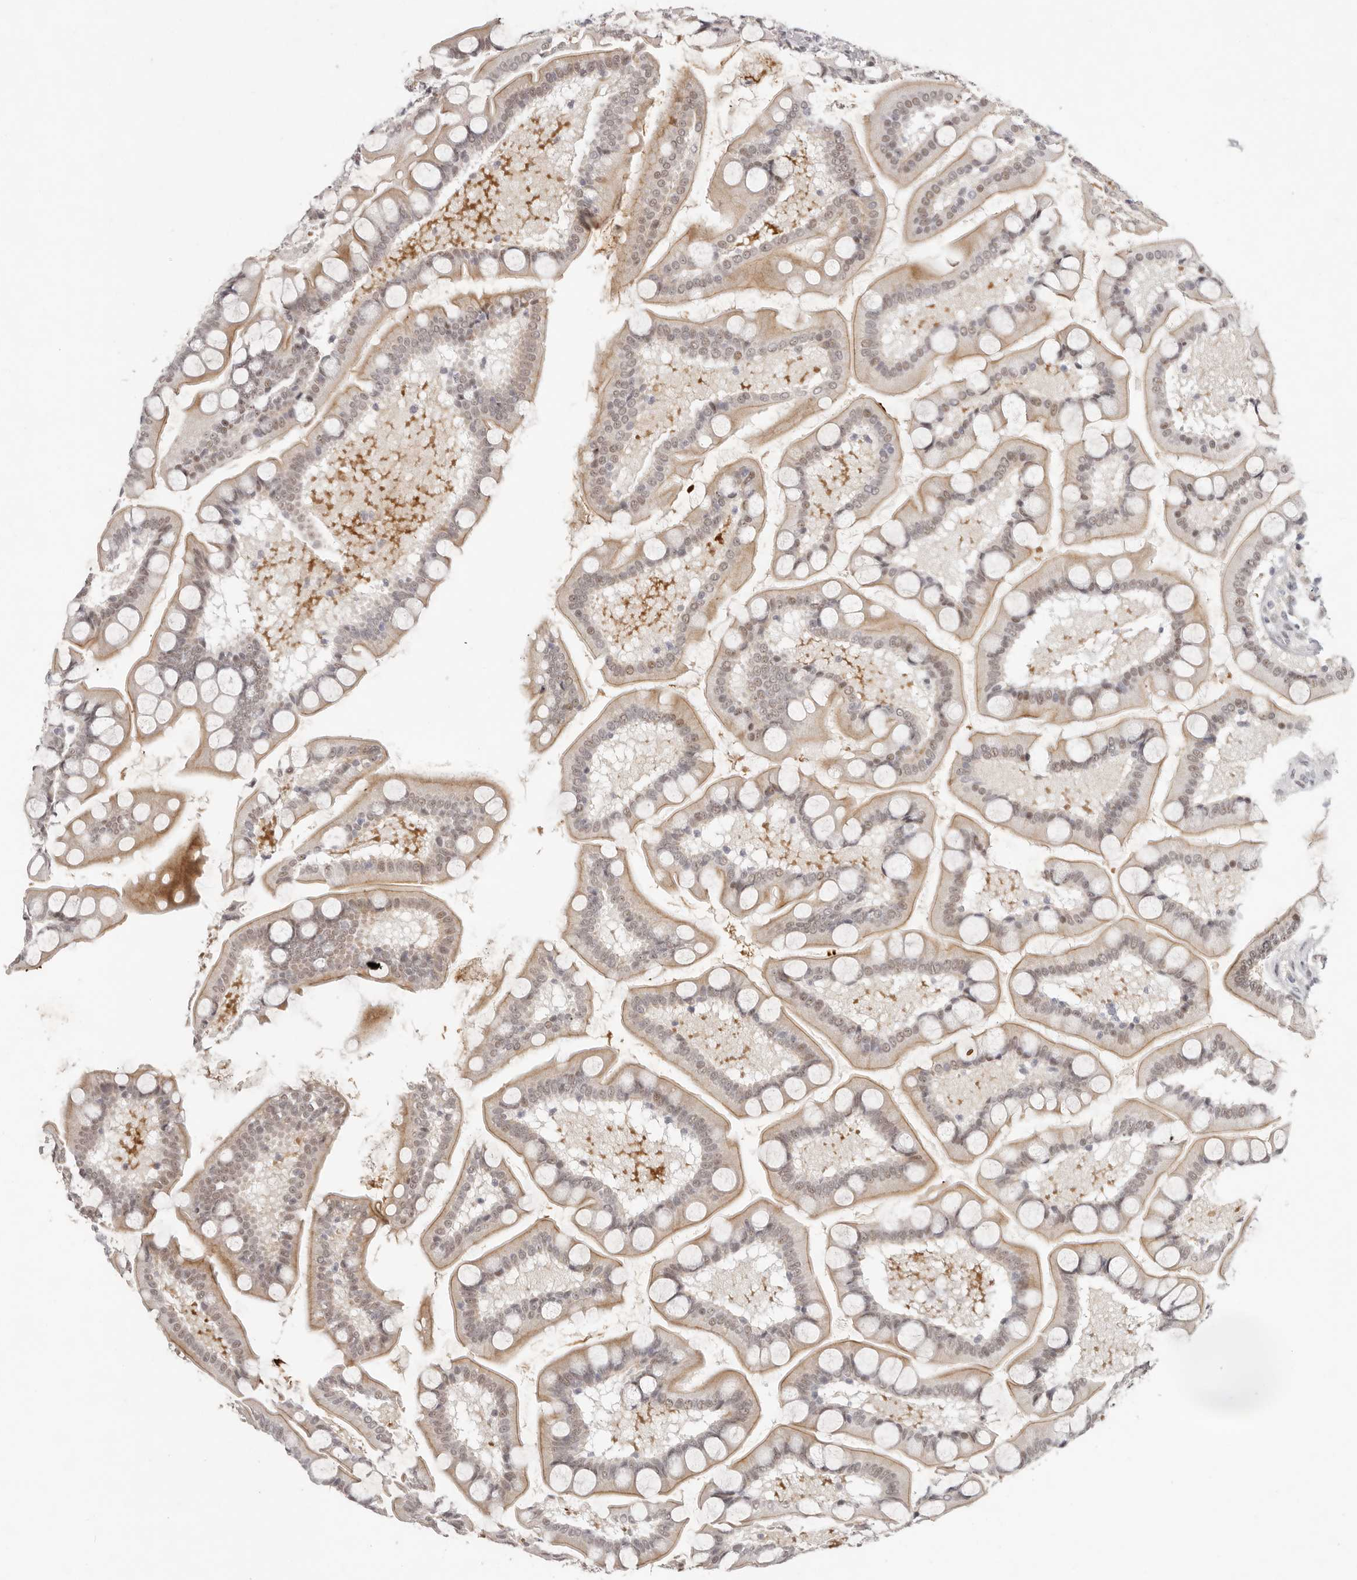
{"staining": {"intensity": "weak", "quantity": "25%-75%", "location": "cytoplasmic/membranous,nuclear"}, "tissue": "small intestine", "cell_type": "Glandular cells", "image_type": "normal", "snomed": [{"axis": "morphology", "description": "Normal tissue, NOS"}, {"axis": "topography", "description": "Small intestine"}], "caption": "High-power microscopy captured an immunohistochemistry (IHC) histopathology image of normal small intestine, revealing weak cytoplasmic/membranous,nuclear positivity in approximately 25%-75% of glandular cells. Using DAB (brown) and hematoxylin (blue) stains, captured at high magnification using brightfield microscopy.", "gene": "LARP7", "patient": {"sex": "male", "age": 41}}